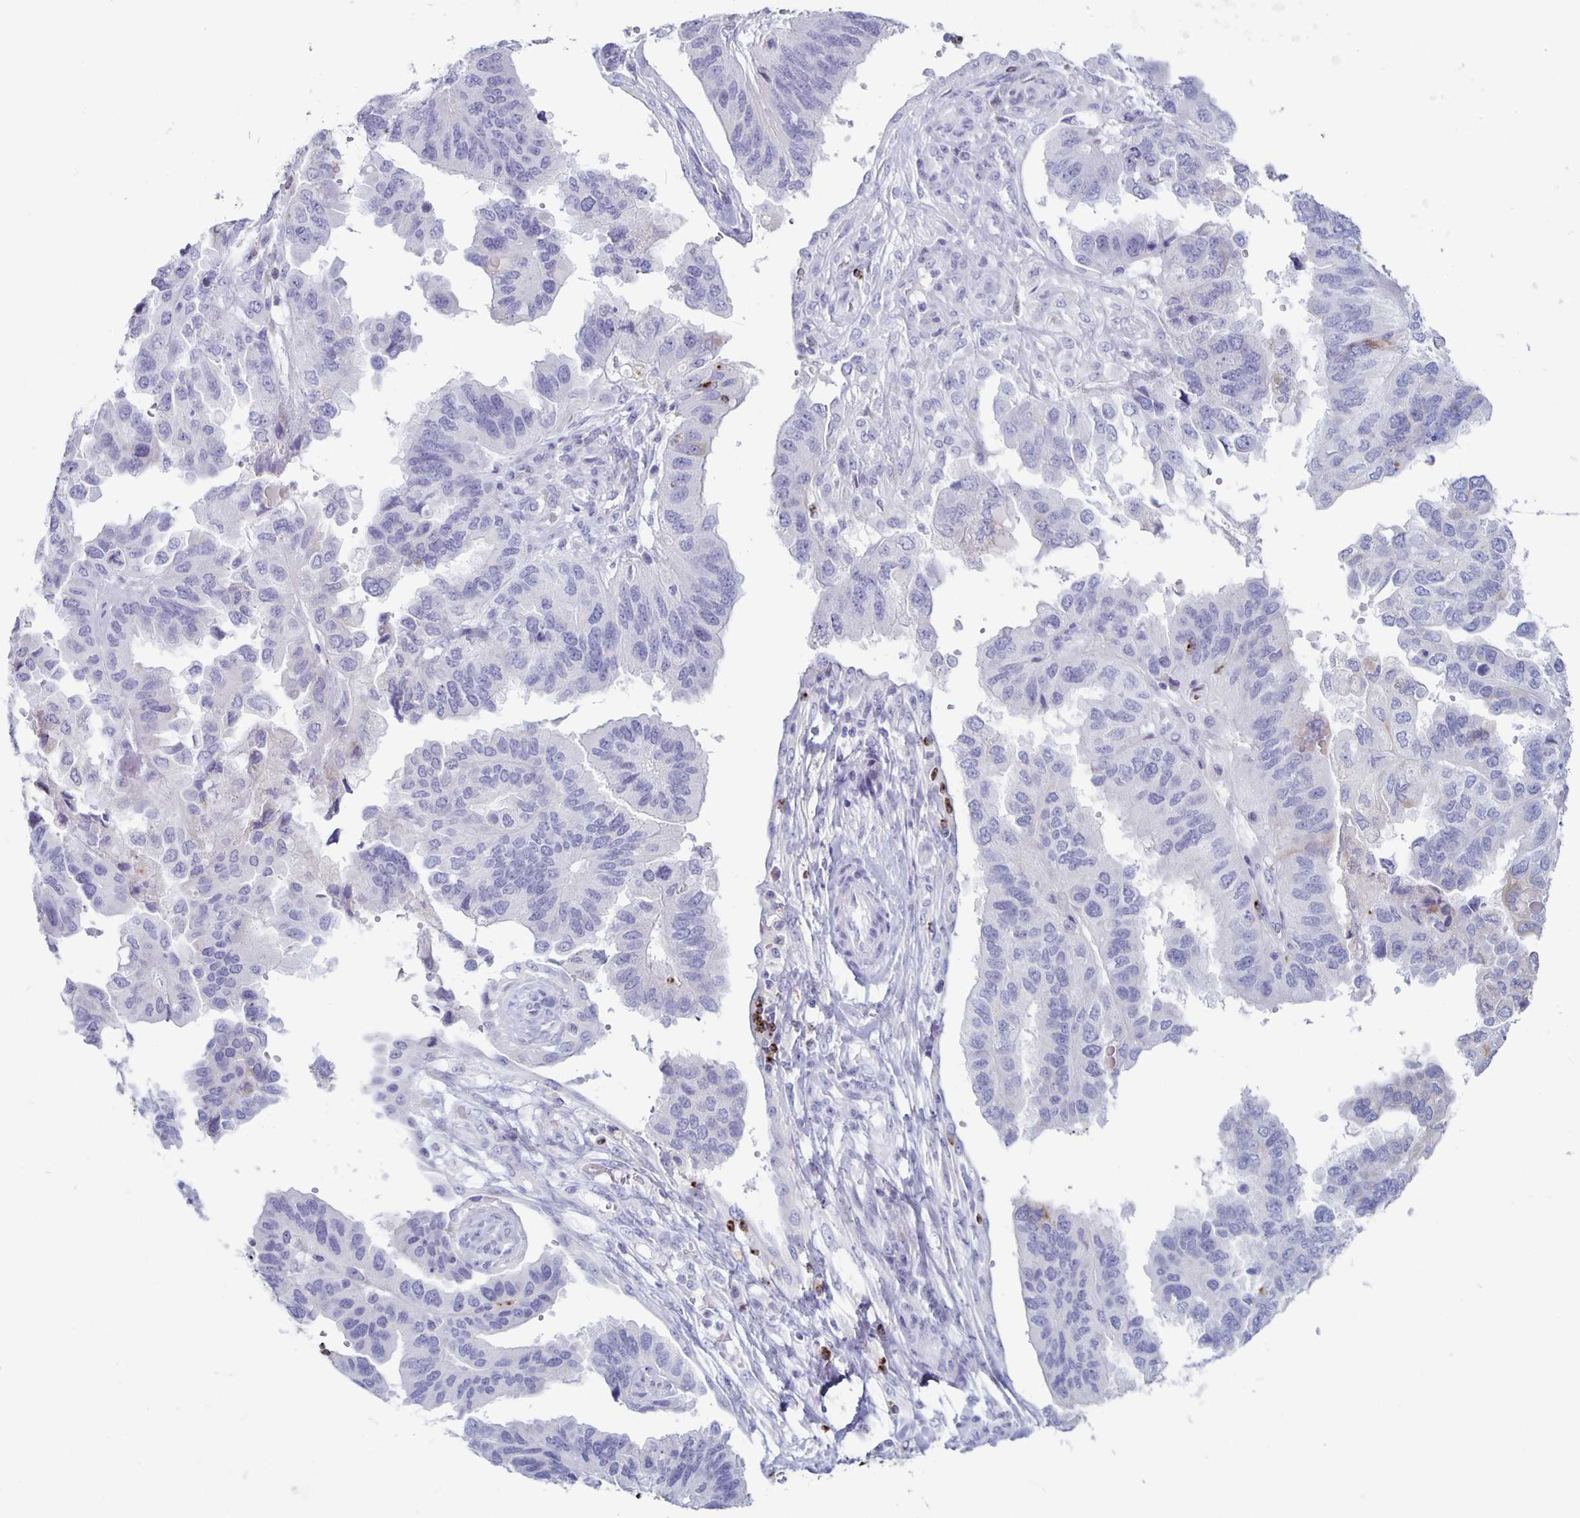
{"staining": {"intensity": "negative", "quantity": "none", "location": "none"}, "tissue": "ovarian cancer", "cell_type": "Tumor cells", "image_type": "cancer", "snomed": [{"axis": "morphology", "description": "Cystadenocarcinoma, serous, NOS"}, {"axis": "topography", "description": "Ovary"}], "caption": "Ovarian cancer was stained to show a protein in brown. There is no significant staining in tumor cells.", "gene": "GZMK", "patient": {"sex": "female", "age": 79}}